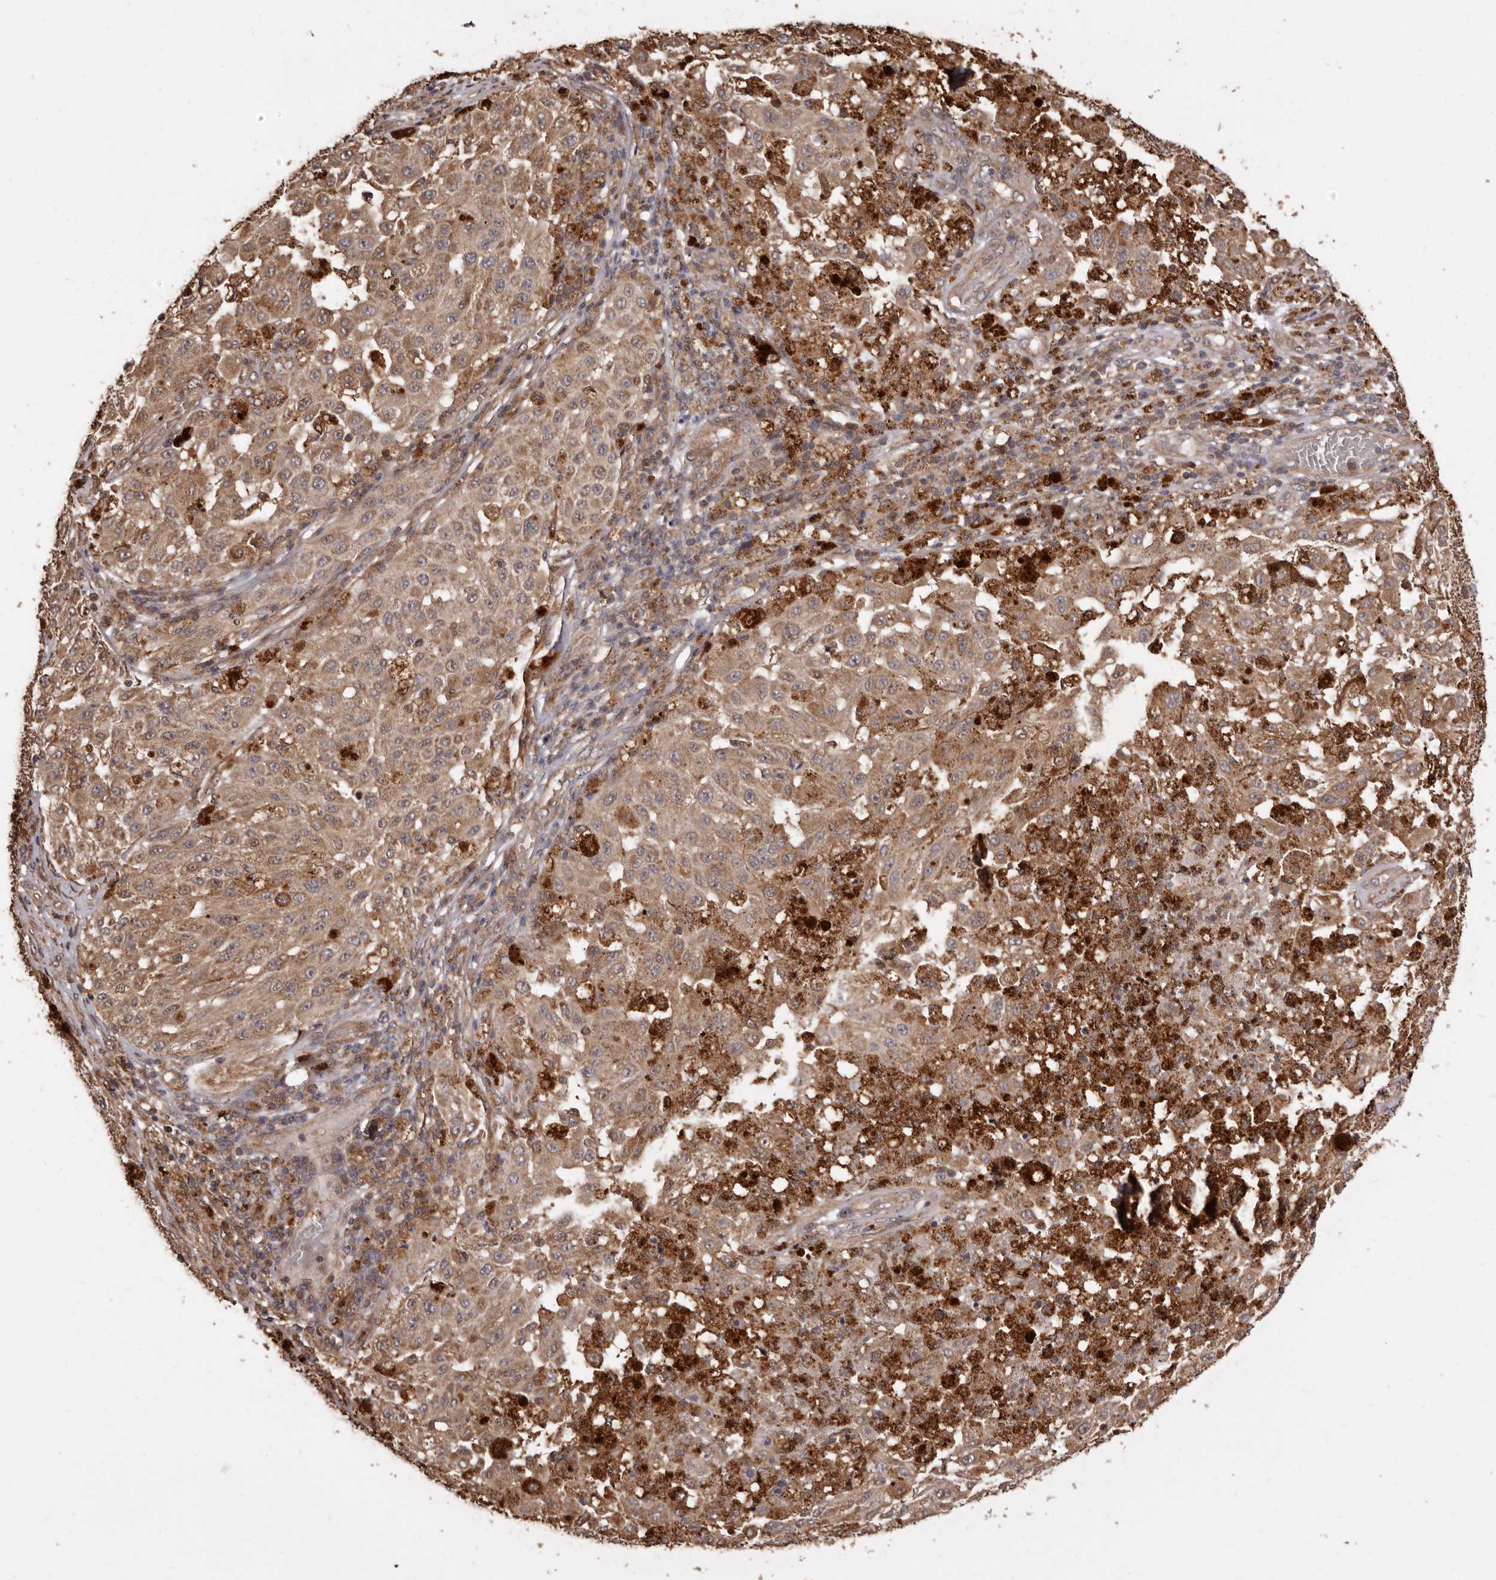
{"staining": {"intensity": "weak", "quantity": ">75%", "location": "cytoplasmic/membranous"}, "tissue": "melanoma", "cell_type": "Tumor cells", "image_type": "cancer", "snomed": [{"axis": "morphology", "description": "Malignant melanoma, NOS"}, {"axis": "topography", "description": "Skin"}], "caption": "Protein expression by immunohistochemistry (IHC) shows weak cytoplasmic/membranous expression in approximately >75% of tumor cells in malignant melanoma. (DAB (3,3'-diaminobenzidine) IHC with brightfield microscopy, high magnification).", "gene": "COQ8B", "patient": {"sex": "female", "age": 64}}